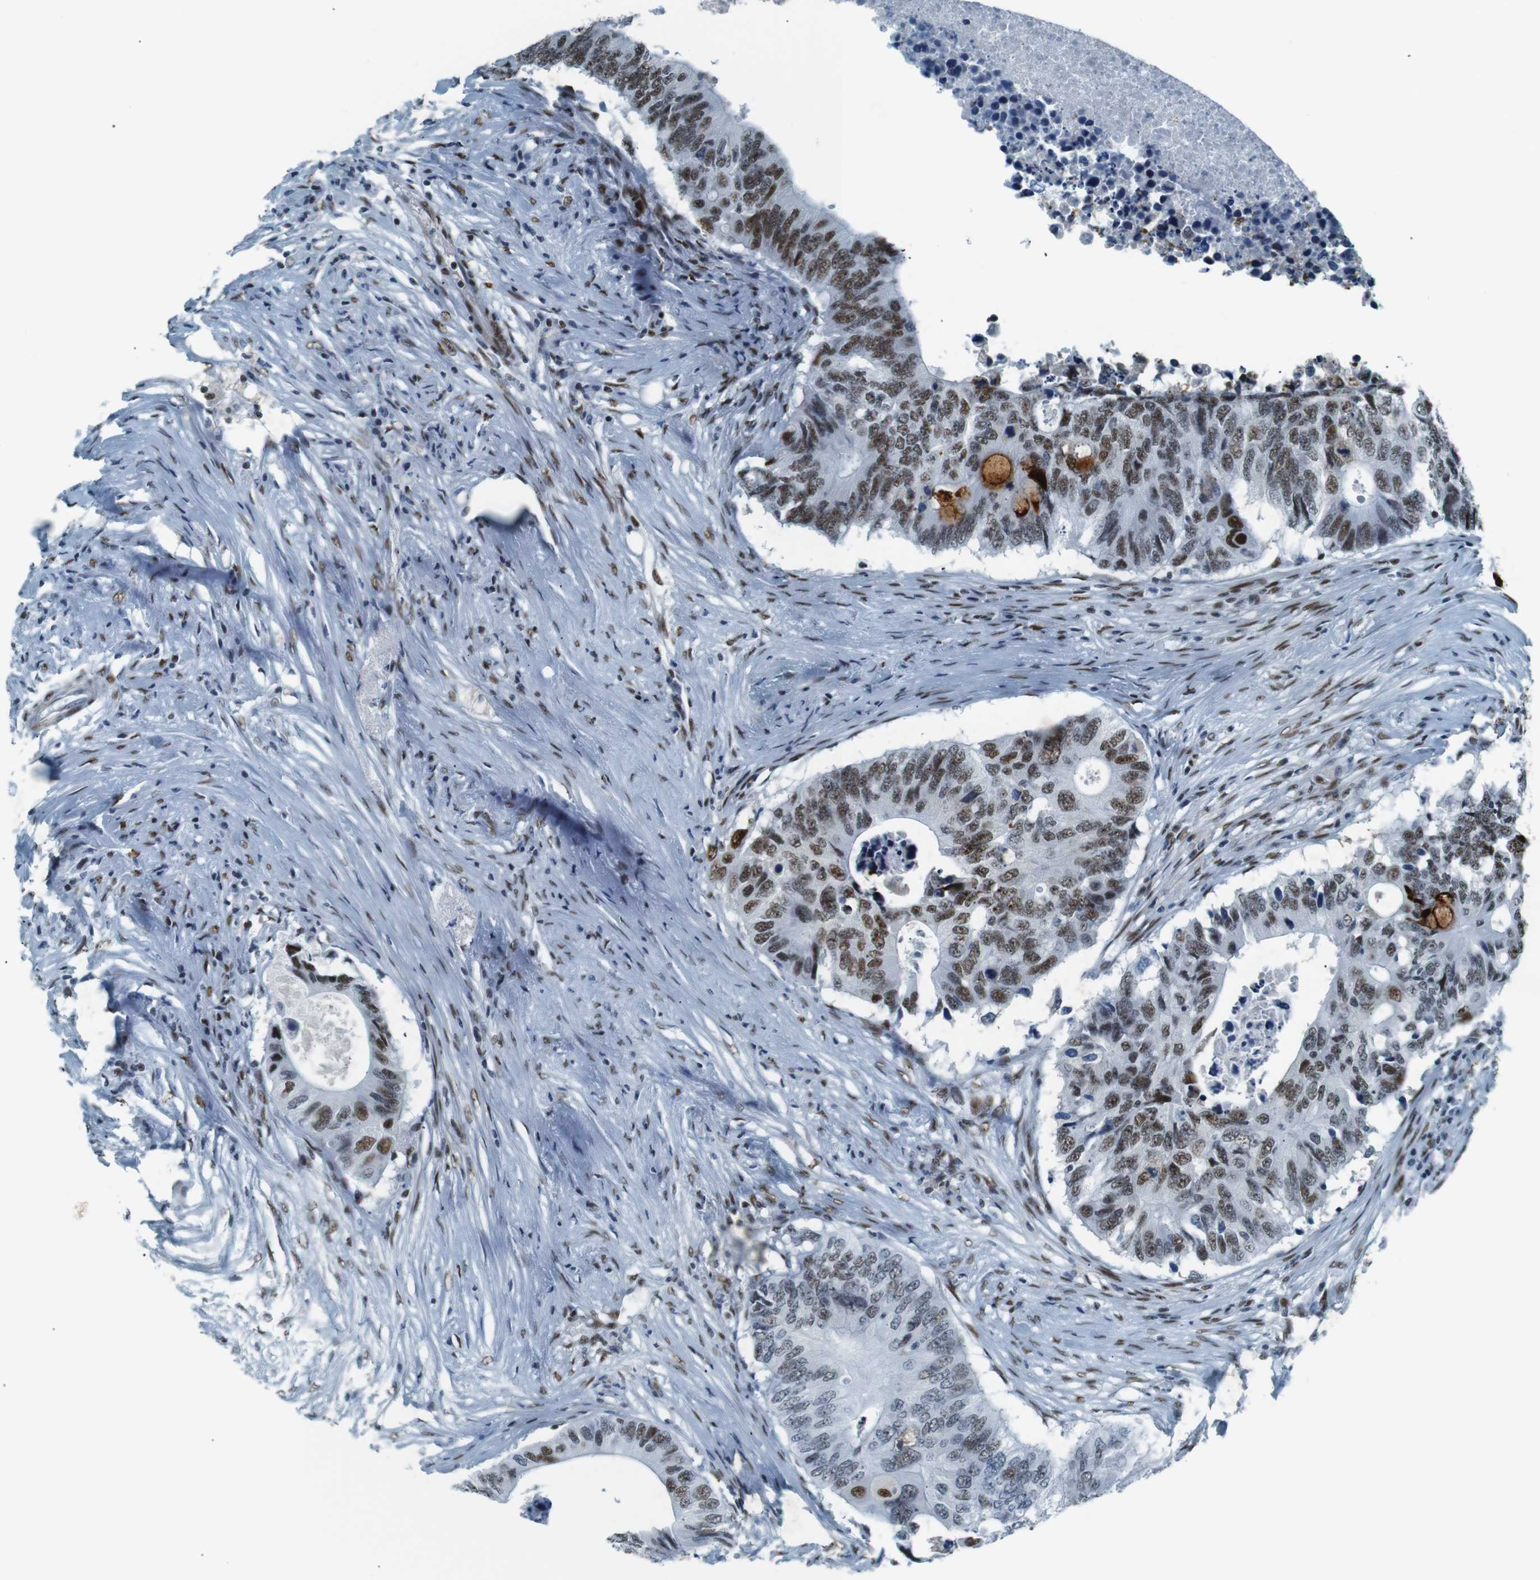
{"staining": {"intensity": "moderate", "quantity": "25%-75%", "location": "cytoplasmic/membranous,nuclear"}, "tissue": "colorectal cancer", "cell_type": "Tumor cells", "image_type": "cancer", "snomed": [{"axis": "morphology", "description": "Adenocarcinoma, NOS"}, {"axis": "topography", "description": "Colon"}], "caption": "A photomicrograph showing moderate cytoplasmic/membranous and nuclear expression in approximately 25%-75% of tumor cells in colorectal cancer, as visualized by brown immunohistochemical staining.", "gene": "HEXIM1", "patient": {"sex": "male", "age": 71}}